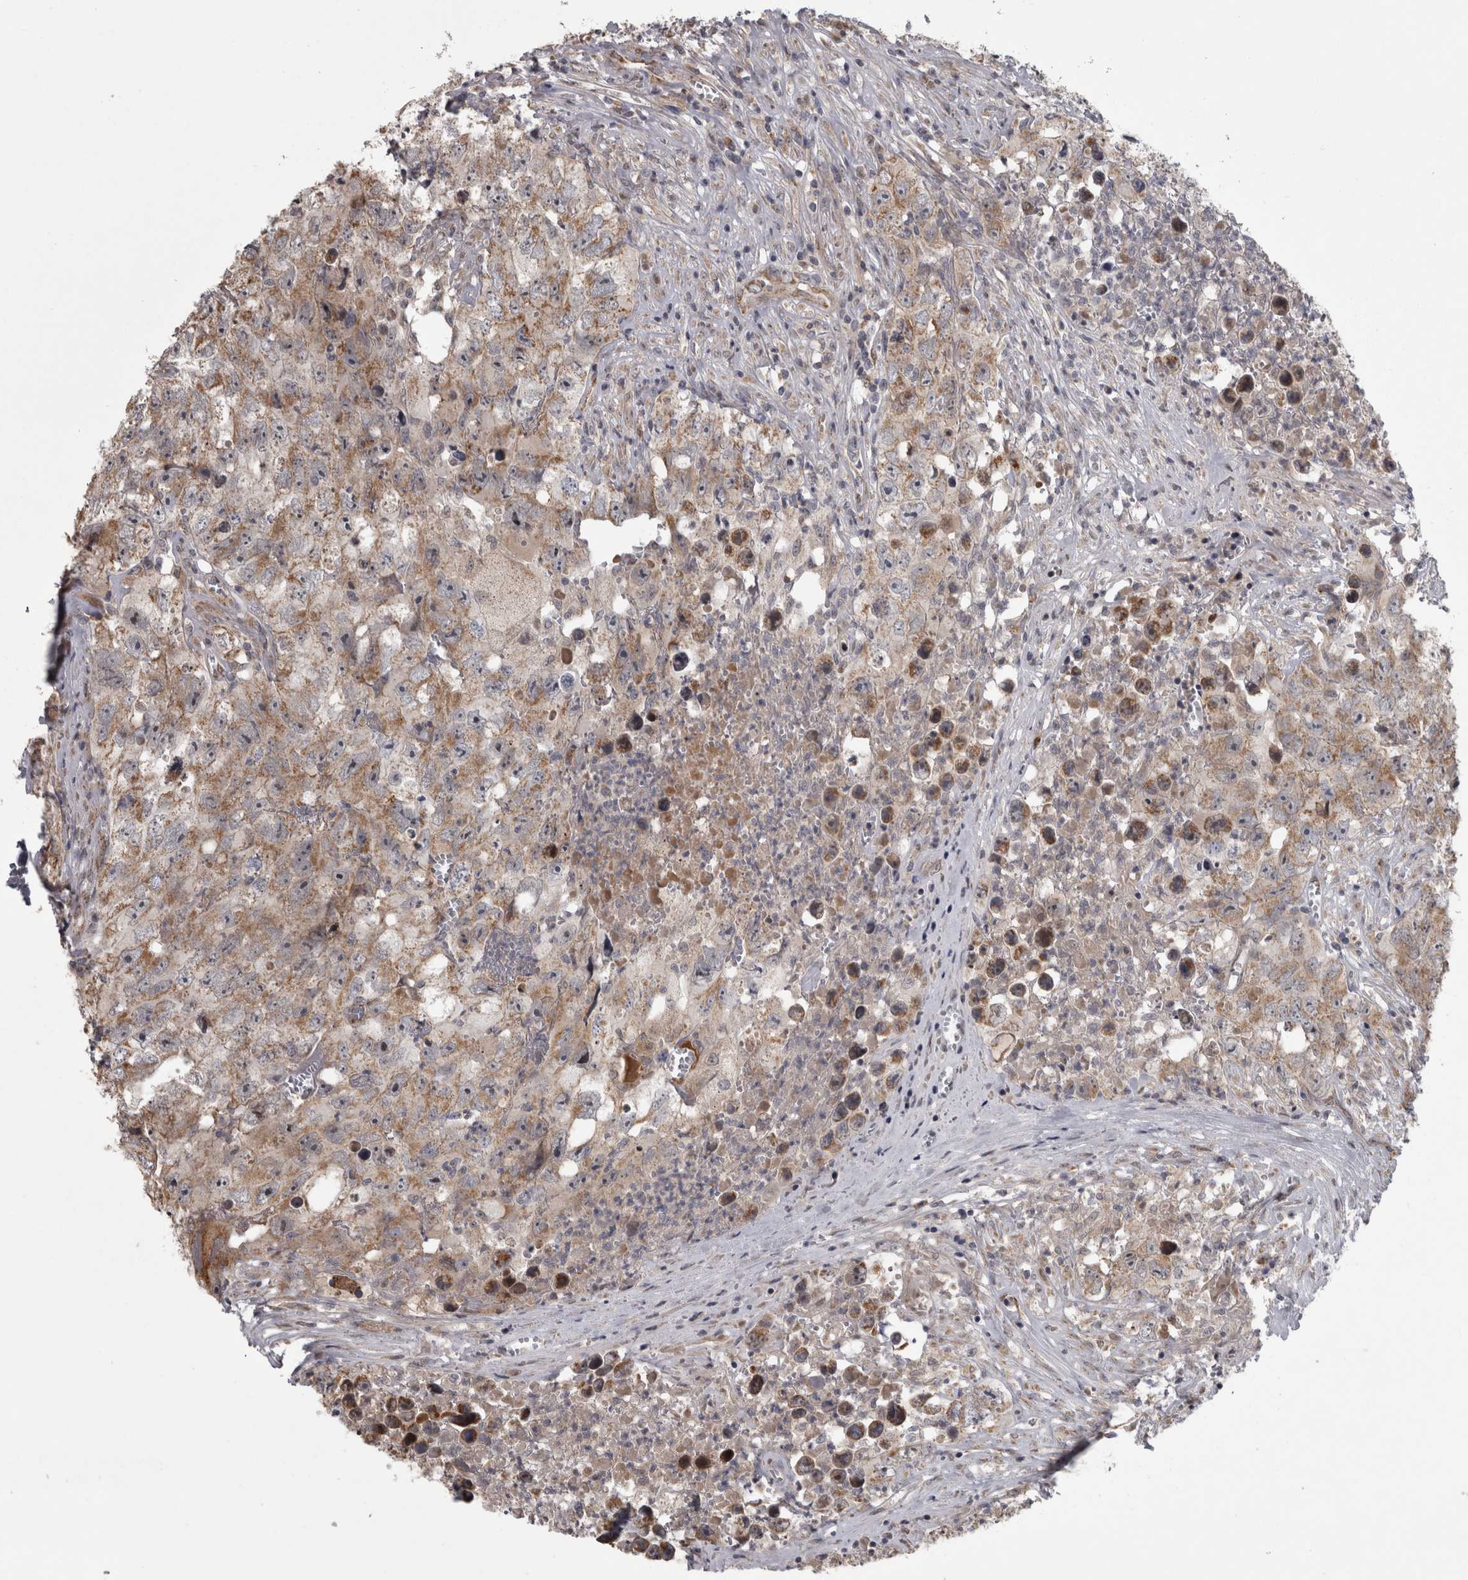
{"staining": {"intensity": "moderate", "quantity": ">75%", "location": "cytoplasmic/membranous"}, "tissue": "testis cancer", "cell_type": "Tumor cells", "image_type": "cancer", "snomed": [{"axis": "morphology", "description": "Seminoma, NOS"}, {"axis": "morphology", "description": "Carcinoma, Embryonal, NOS"}, {"axis": "topography", "description": "Testis"}], "caption": "The immunohistochemical stain labels moderate cytoplasmic/membranous expression in tumor cells of testis cancer tissue. The protein of interest is shown in brown color, while the nuclei are stained blue.", "gene": "DBT", "patient": {"sex": "male", "age": 43}}